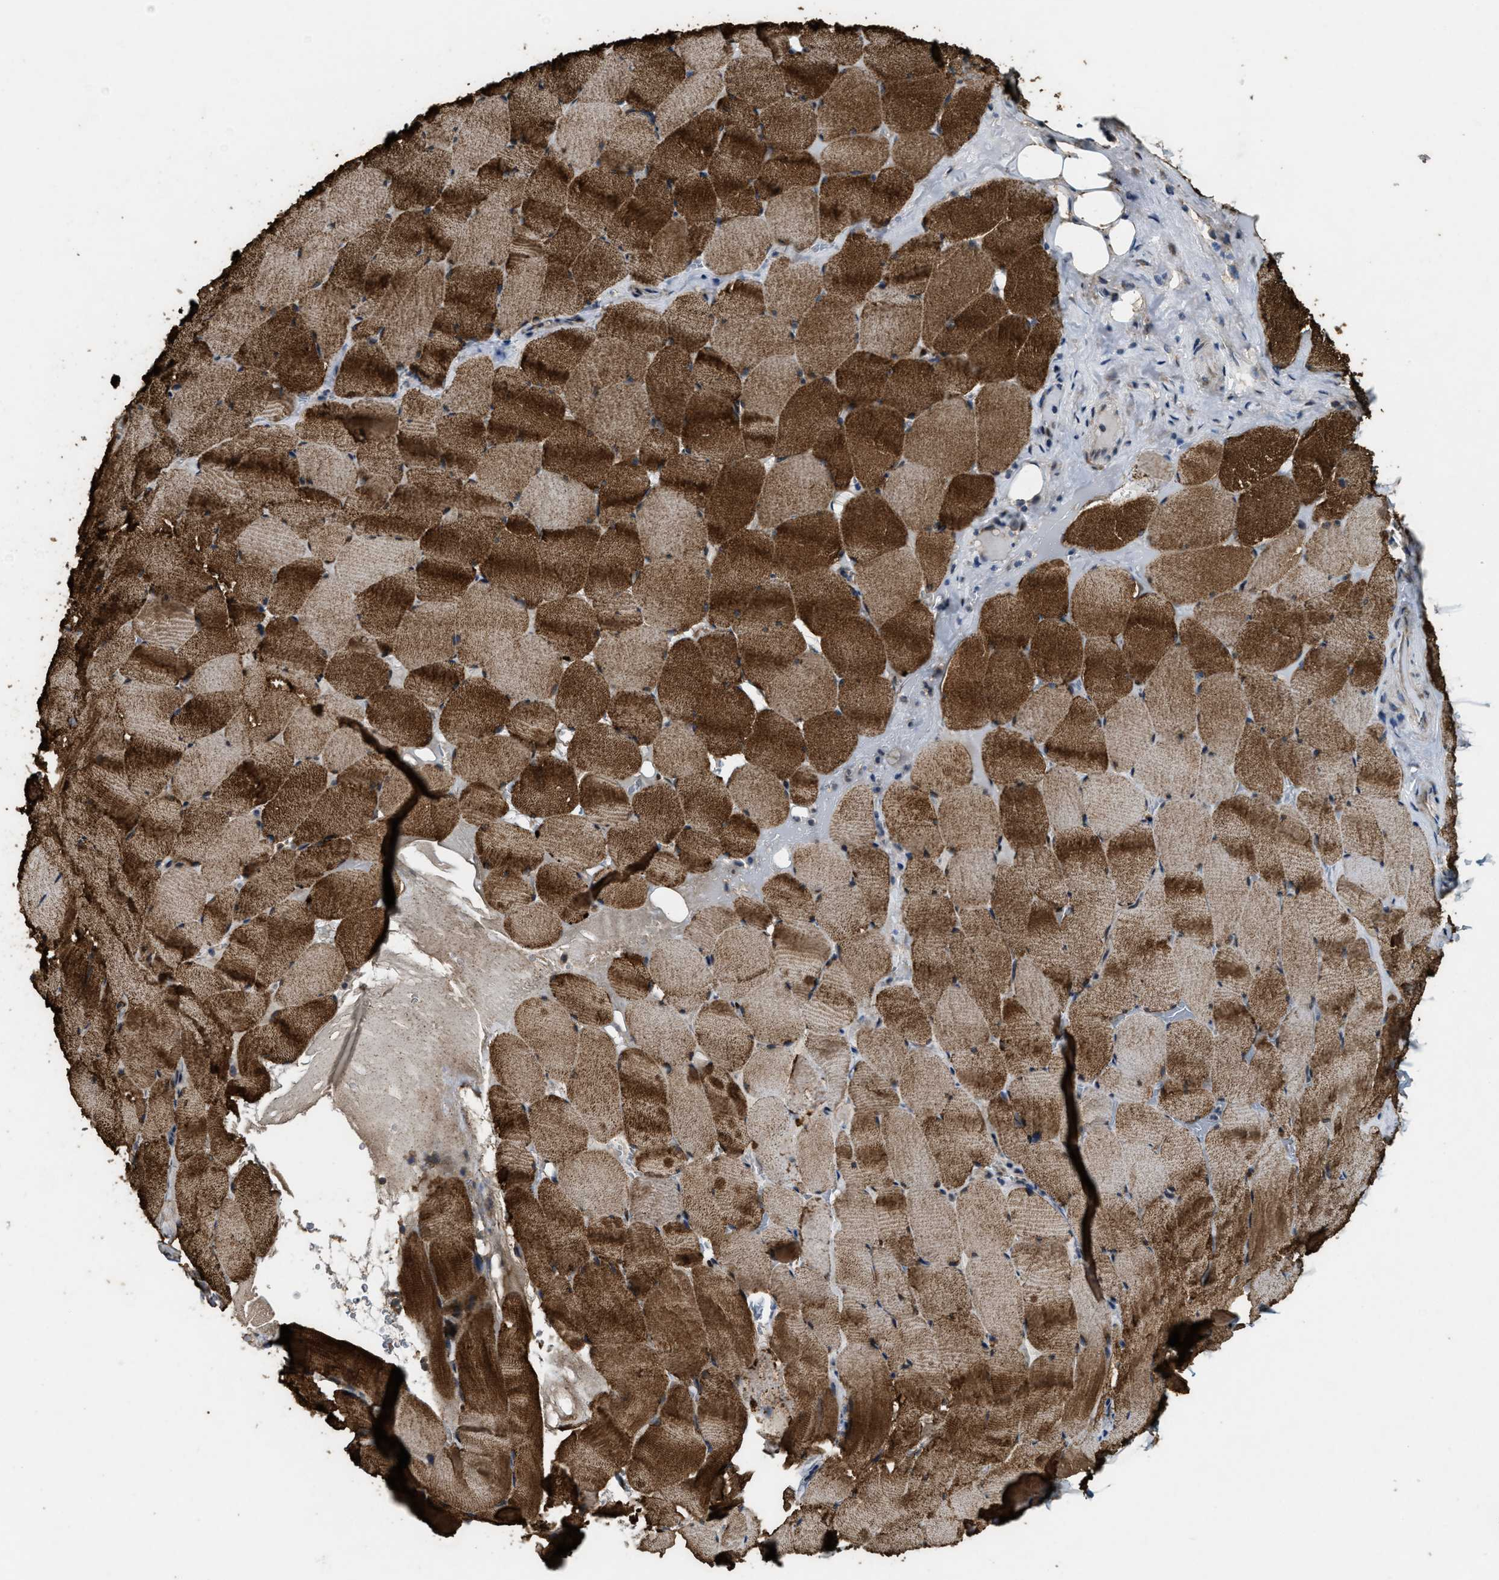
{"staining": {"intensity": "strong", "quantity": ">75%", "location": "cytoplasmic/membranous"}, "tissue": "skeletal muscle", "cell_type": "Myocytes", "image_type": "normal", "snomed": [{"axis": "morphology", "description": "Normal tissue, NOS"}, {"axis": "topography", "description": "Skeletal muscle"}], "caption": "Skeletal muscle was stained to show a protein in brown. There is high levels of strong cytoplasmic/membranous positivity in approximately >75% of myocytes. Ihc stains the protein of interest in brown and the nuclei are stained blue.", "gene": "ARHGEF5", "patient": {"sex": "male", "age": 62}}